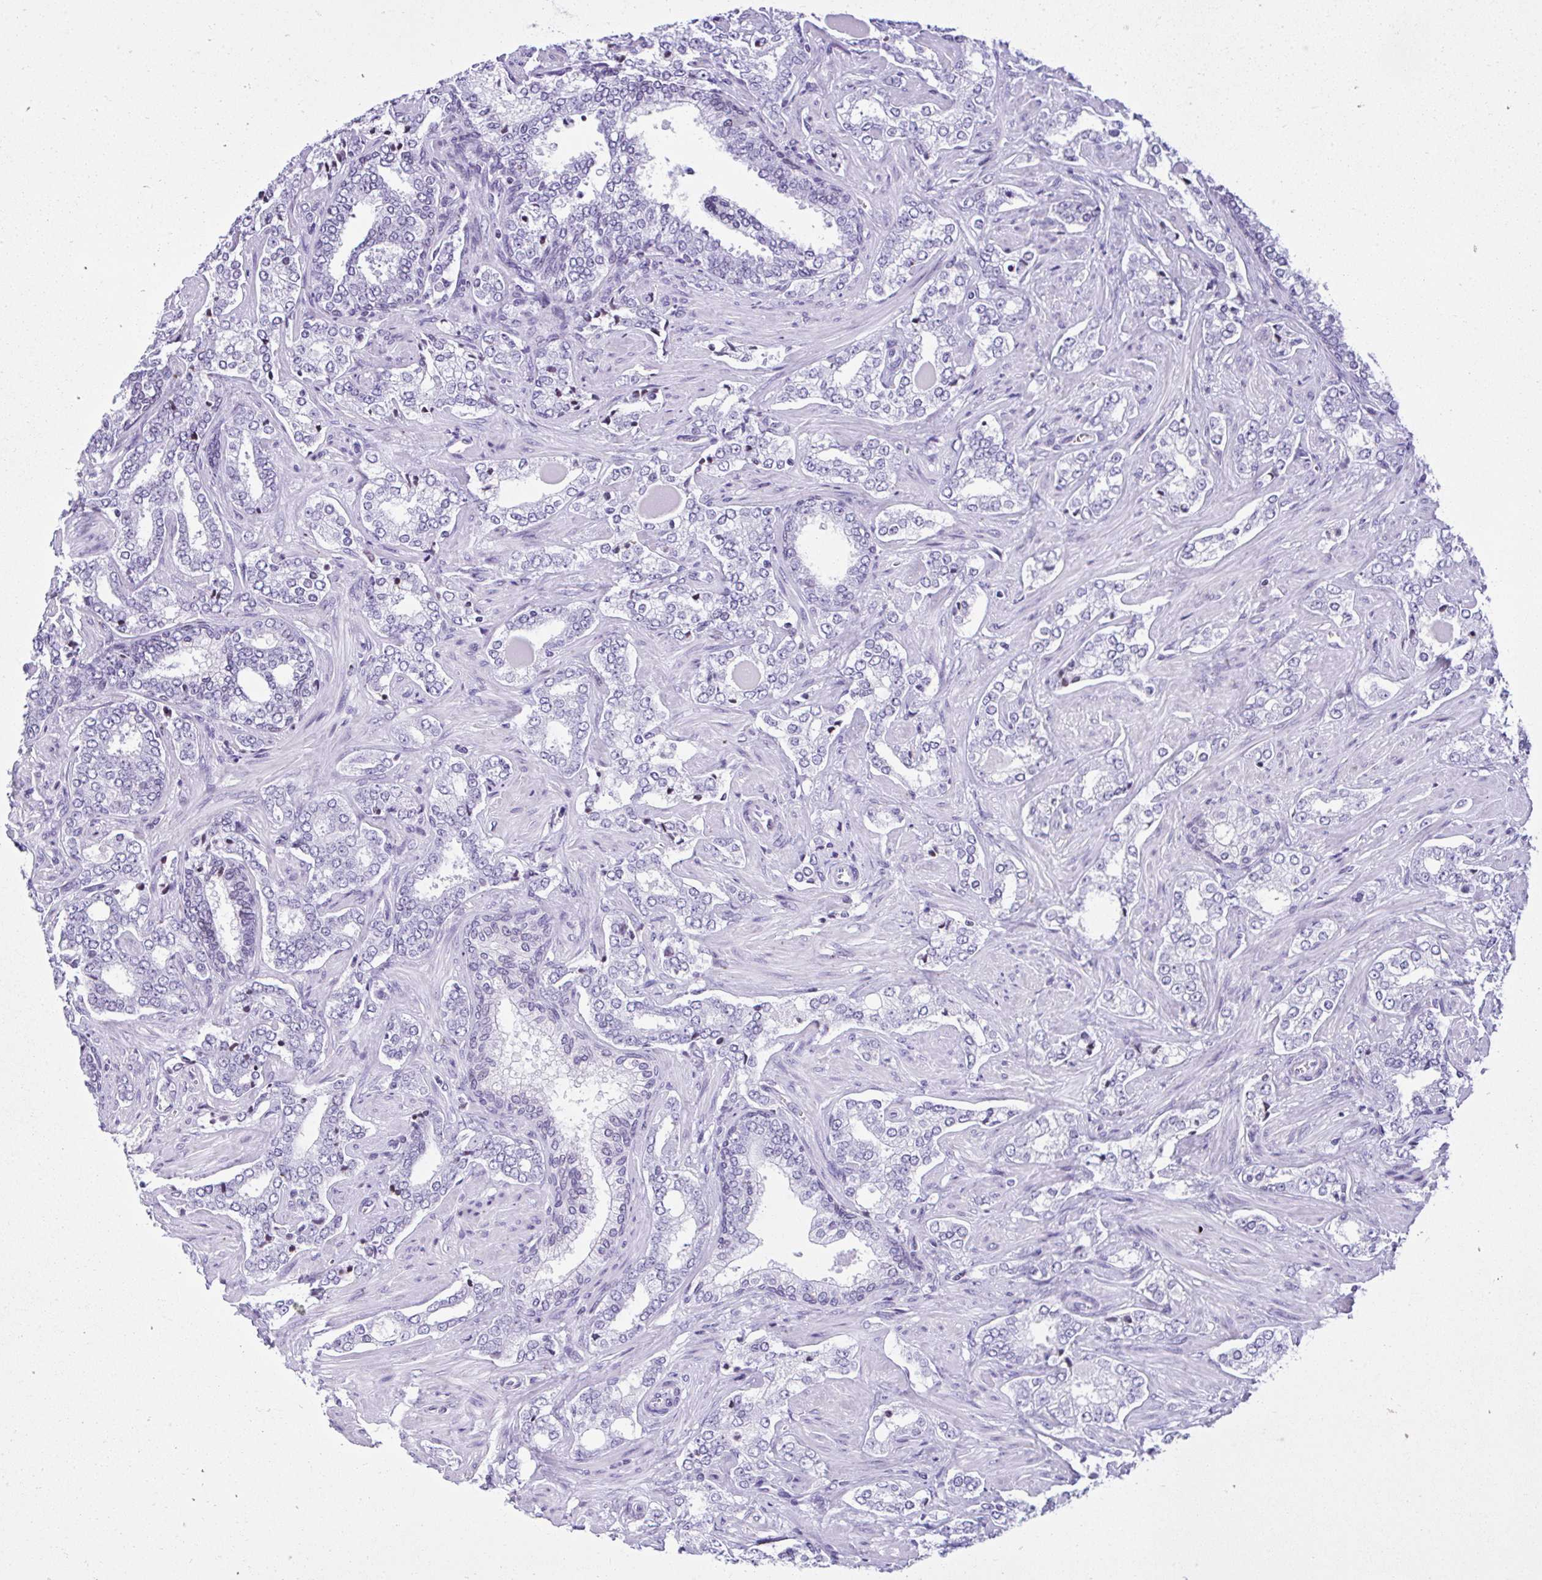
{"staining": {"intensity": "negative", "quantity": "none", "location": "none"}, "tissue": "prostate cancer", "cell_type": "Tumor cells", "image_type": "cancer", "snomed": [{"axis": "morphology", "description": "Adenocarcinoma, High grade"}, {"axis": "topography", "description": "Prostate"}], "caption": "A high-resolution histopathology image shows immunohistochemistry (IHC) staining of high-grade adenocarcinoma (prostate), which displays no significant staining in tumor cells. (DAB (3,3'-diaminobenzidine) IHC with hematoxylin counter stain).", "gene": "KRT27", "patient": {"sex": "male", "age": 60}}